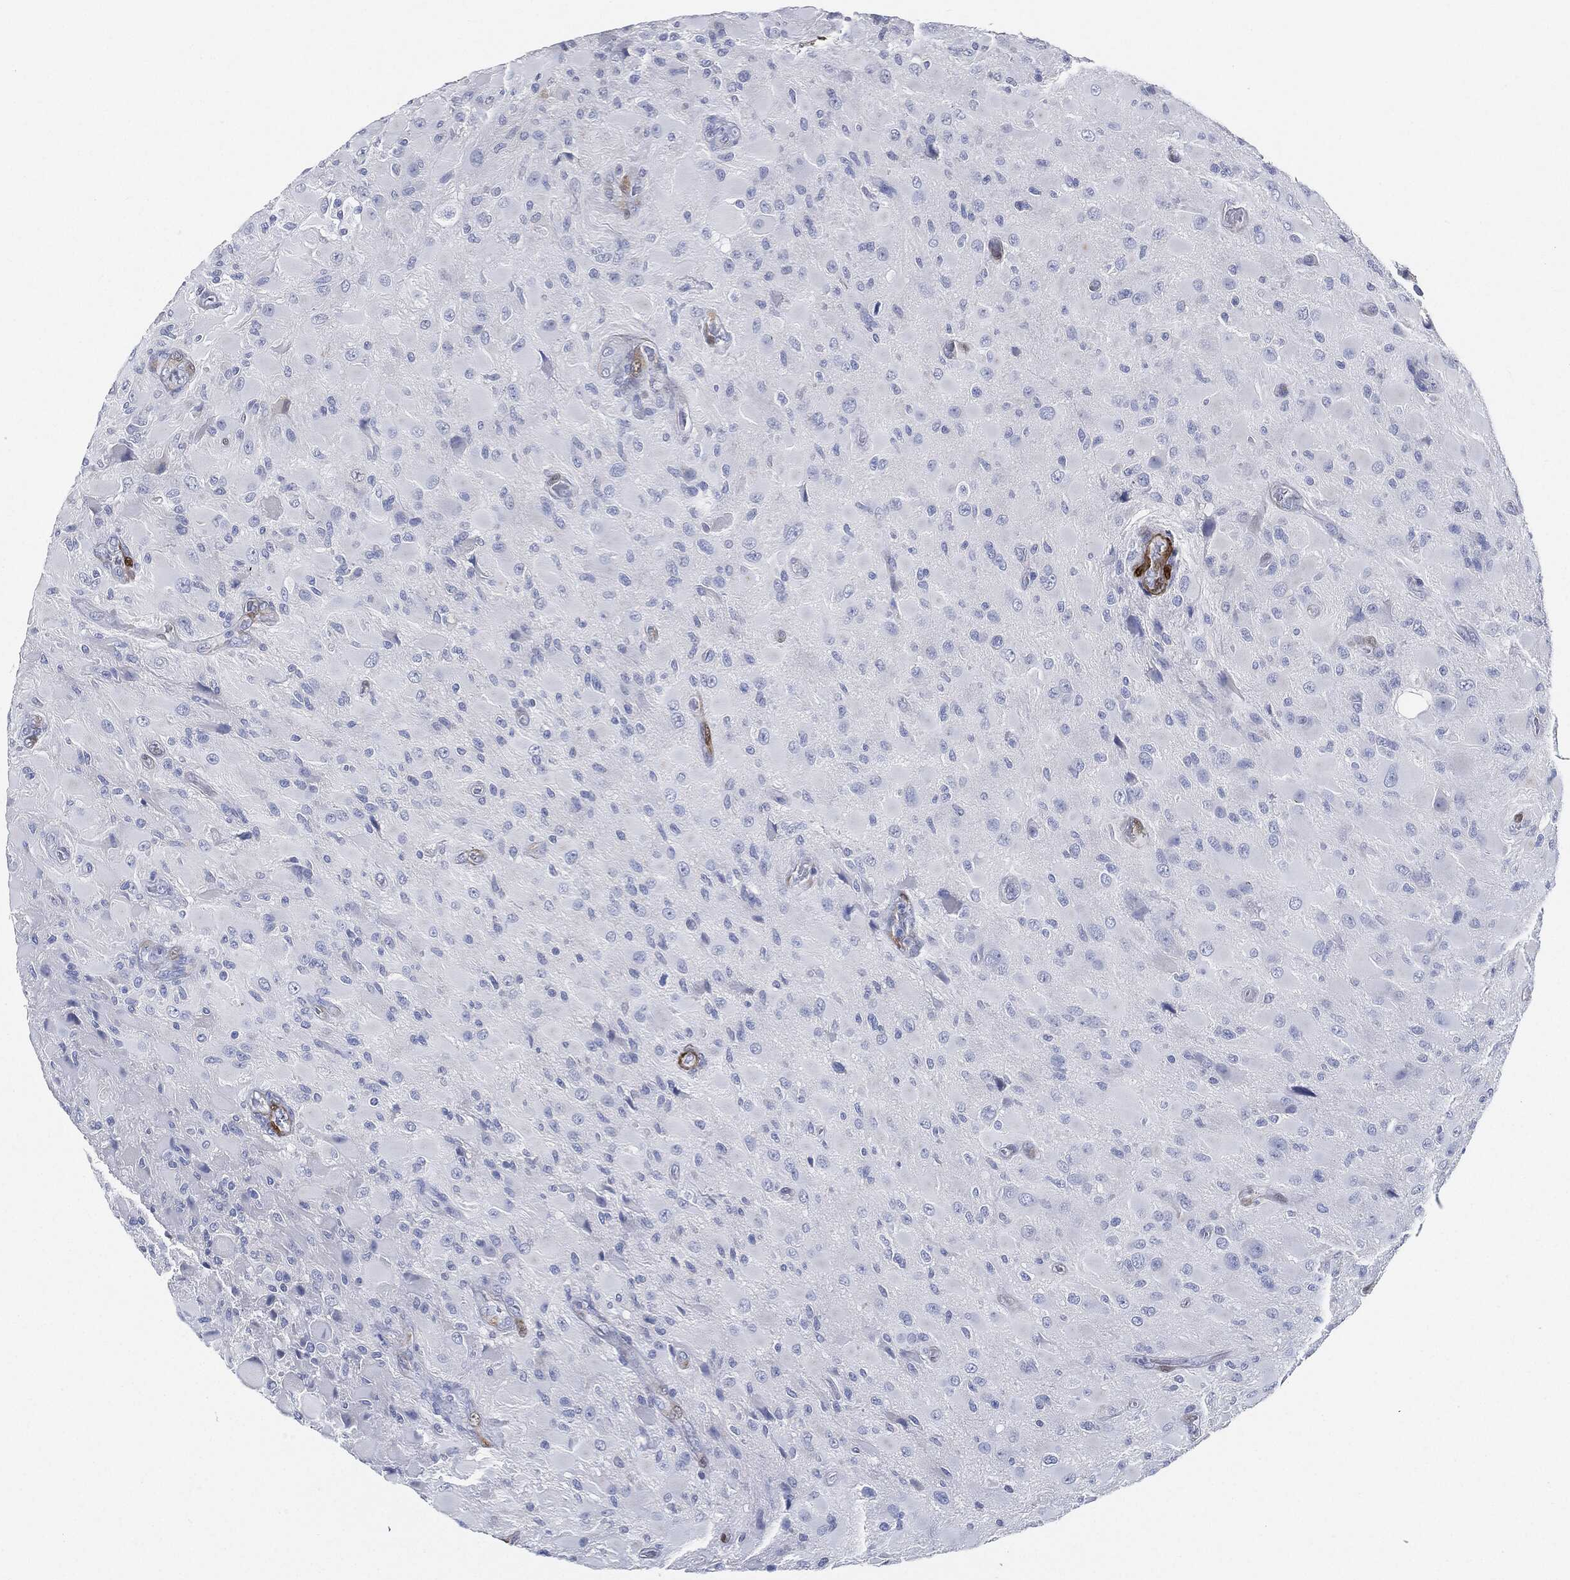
{"staining": {"intensity": "negative", "quantity": "none", "location": "none"}, "tissue": "glioma", "cell_type": "Tumor cells", "image_type": "cancer", "snomed": [{"axis": "morphology", "description": "Glioma, malignant, High grade"}, {"axis": "topography", "description": "Cerebral cortex"}], "caption": "This is an immunohistochemistry (IHC) micrograph of malignant glioma (high-grade). There is no expression in tumor cells.", "gene": "TAGLN", "patient": {"sex": "male", "age": 35}}